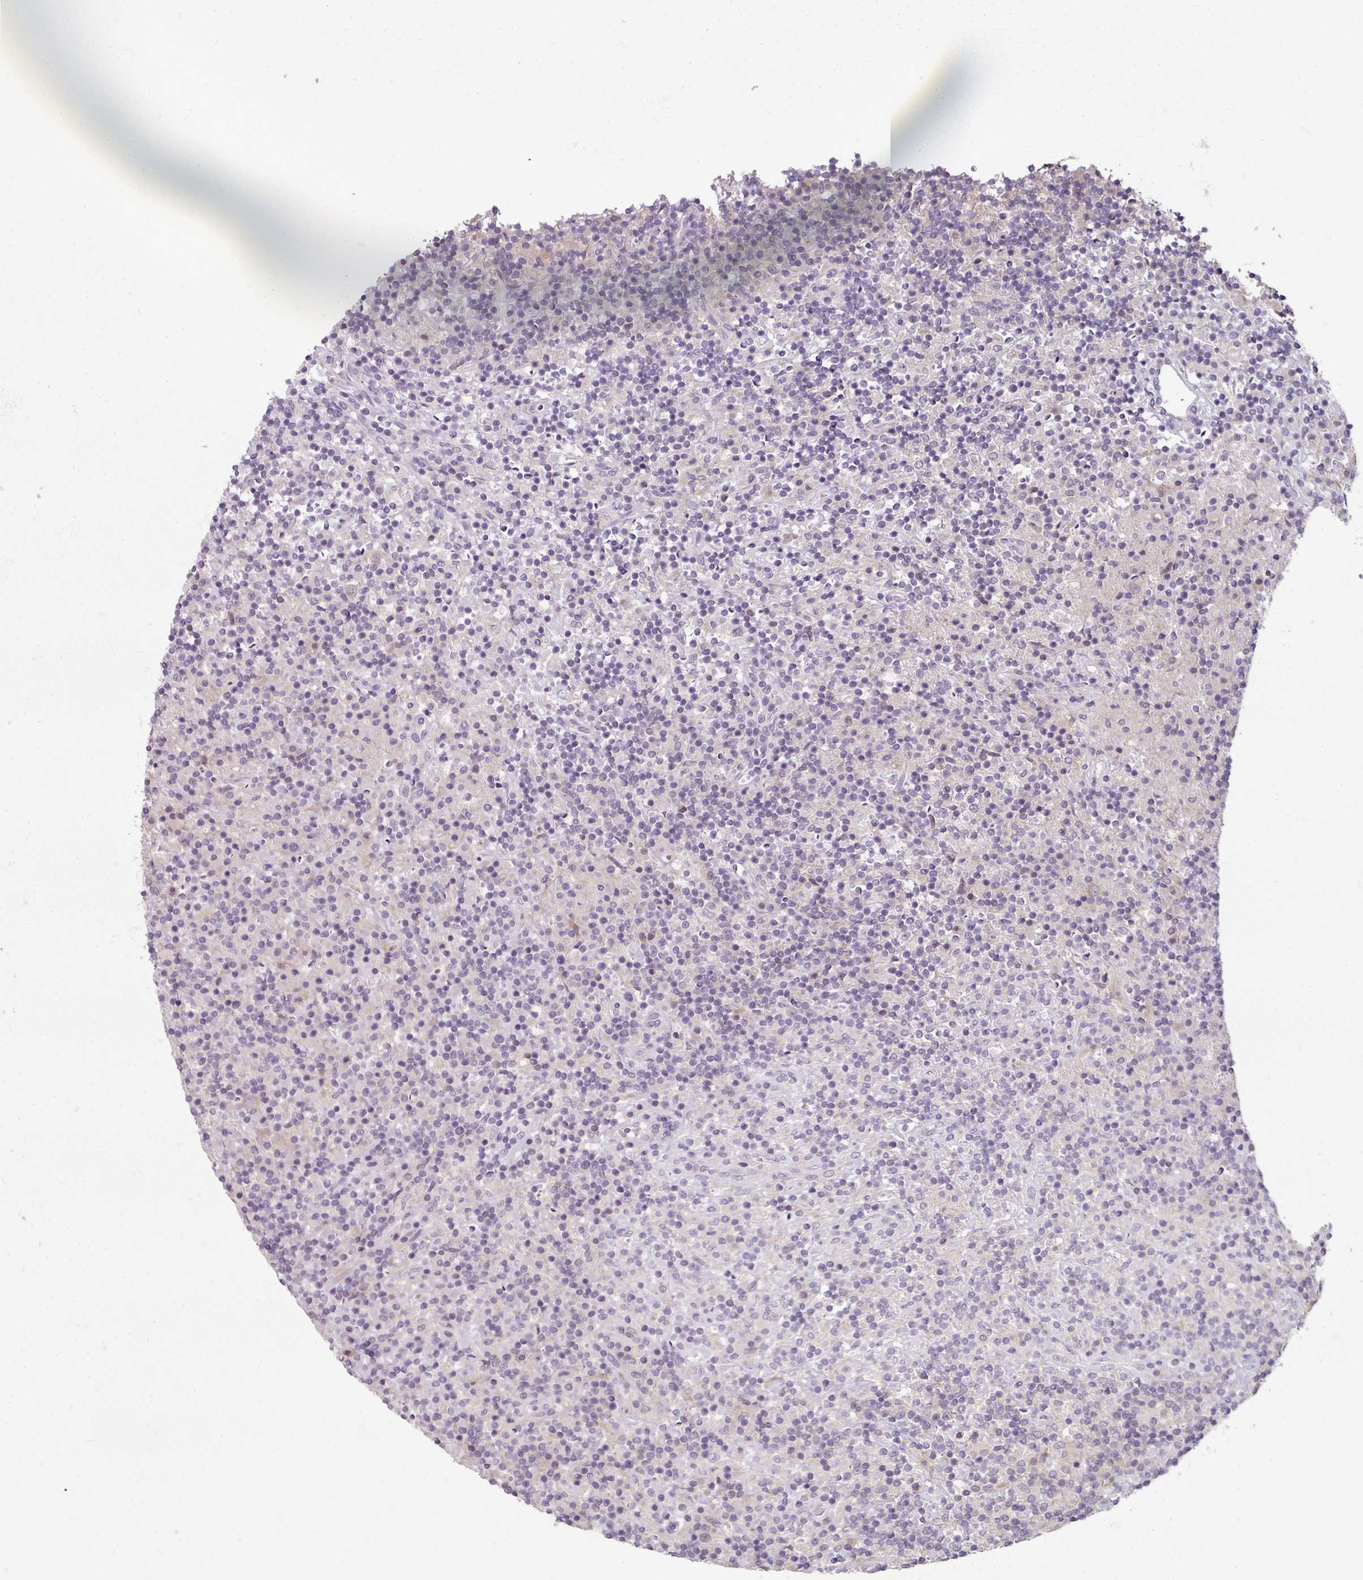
{"staining": {"intensity": "negative", "quantity": "none", "location": "none"}, "tissue": "lymphoma", "cell_type": "Tumor cells", "image_type": "cancer", "snomed": [{"axis": "morphology", "description": "Hodgkin's disease, NOS"}, {"axis": "topography", "description": "Lymph node"}], "caption": "Tumor cells show no significant protein staining in Hodgkin's disease.", "gene": "MYMK", "patient": {"sex": "male", "age": 70}}